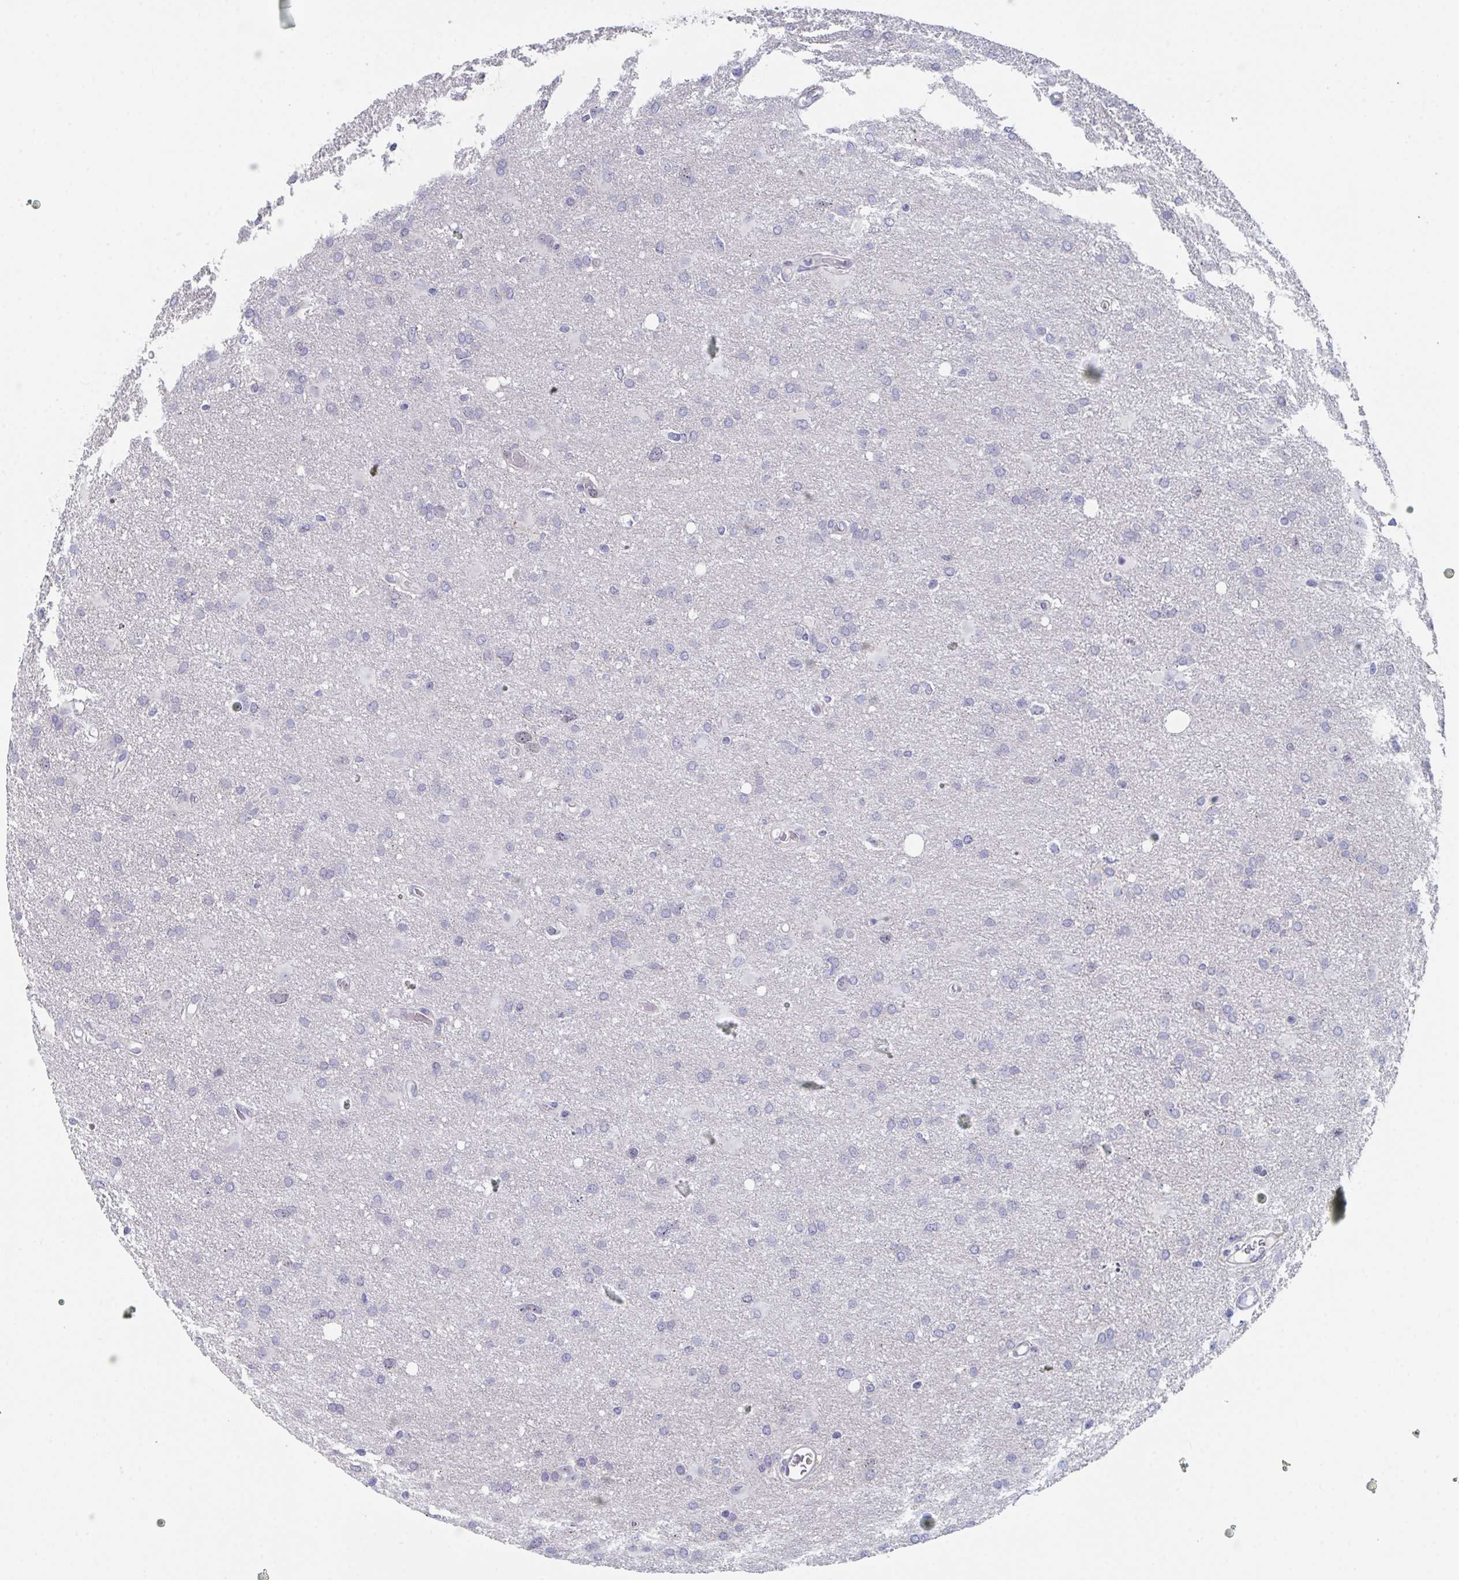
{"staining": {"intensity": "negative", "quantity": "none", "location": "none"}, "tissue": "glioma", "cell_type": "Tumor cells", "image_type": "cancer", "snomed": [{"axis": "morphology", "description": "Glioma, malignant, High grade"}, {"axis": "topography", "description": "Brain"}], "caption": "Immunohistochemistry (IHC) photomicrograph of neoplastic tissue: human glioma stained with DAB displays no significant protein staining in tumor cells.", "gene": "CENPT", "patient": {"sex": "male", "age": 53}}